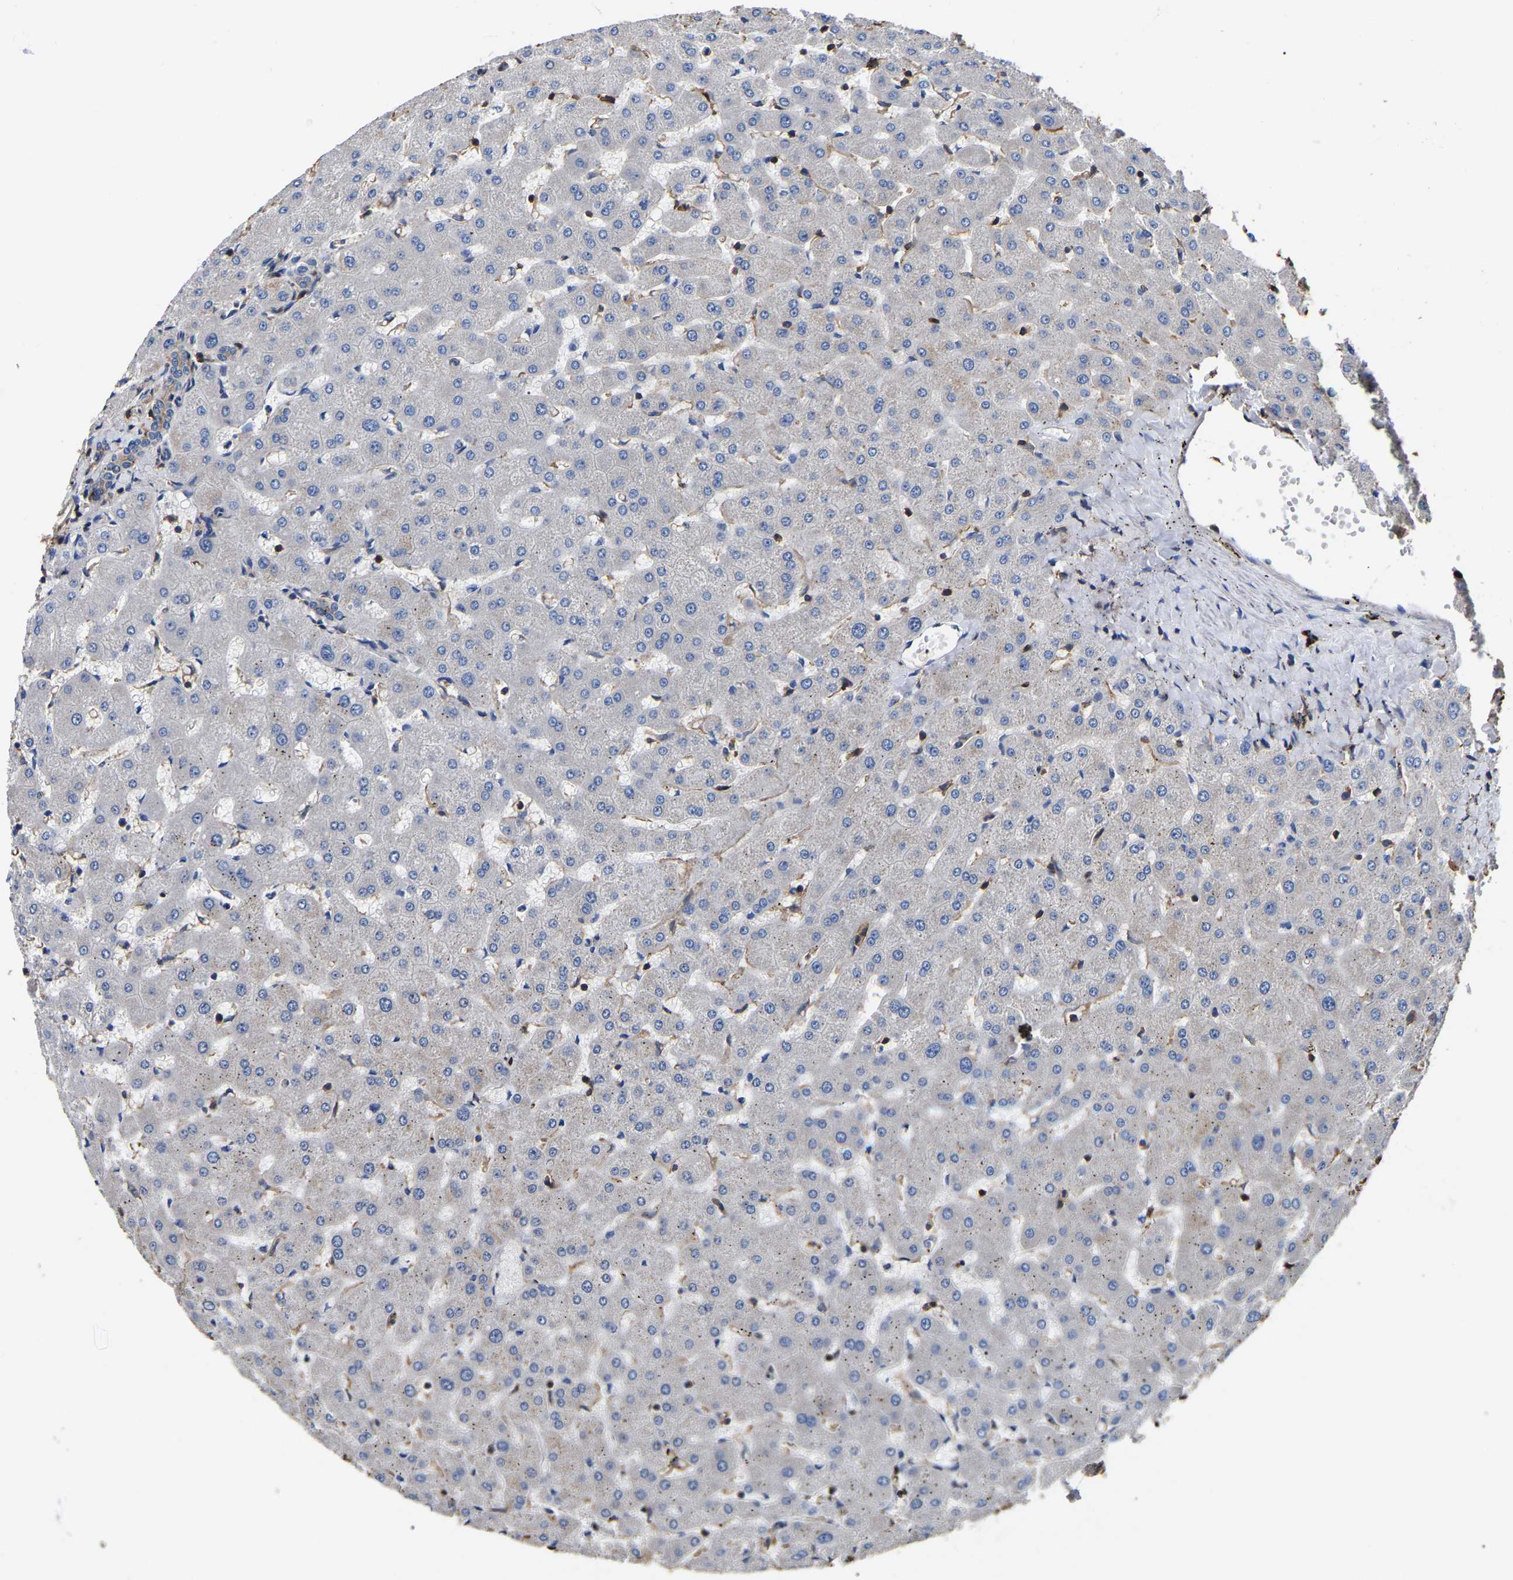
{"staining": {"intensity": "weak", "quantity": ">75%", "location": "cytoplasmic/membranous"}, "tissue": "liver", "cell_type": "Cholangiocytes", "image_type": "normal", "snomed": [{"axis": "morphology", "description": "Normal tissue, NOS"}, {"axis": "topography", "description": "Liver"}], "caption": "Immunohistochemical staining of unremarkable human liver reveals >75% levels of weak cytoplasmic/membranous protein expression in approximately >75% of cholangiocytes.", "gene": "ARMT1", "patient": {"sex": "female", "age": 63}}